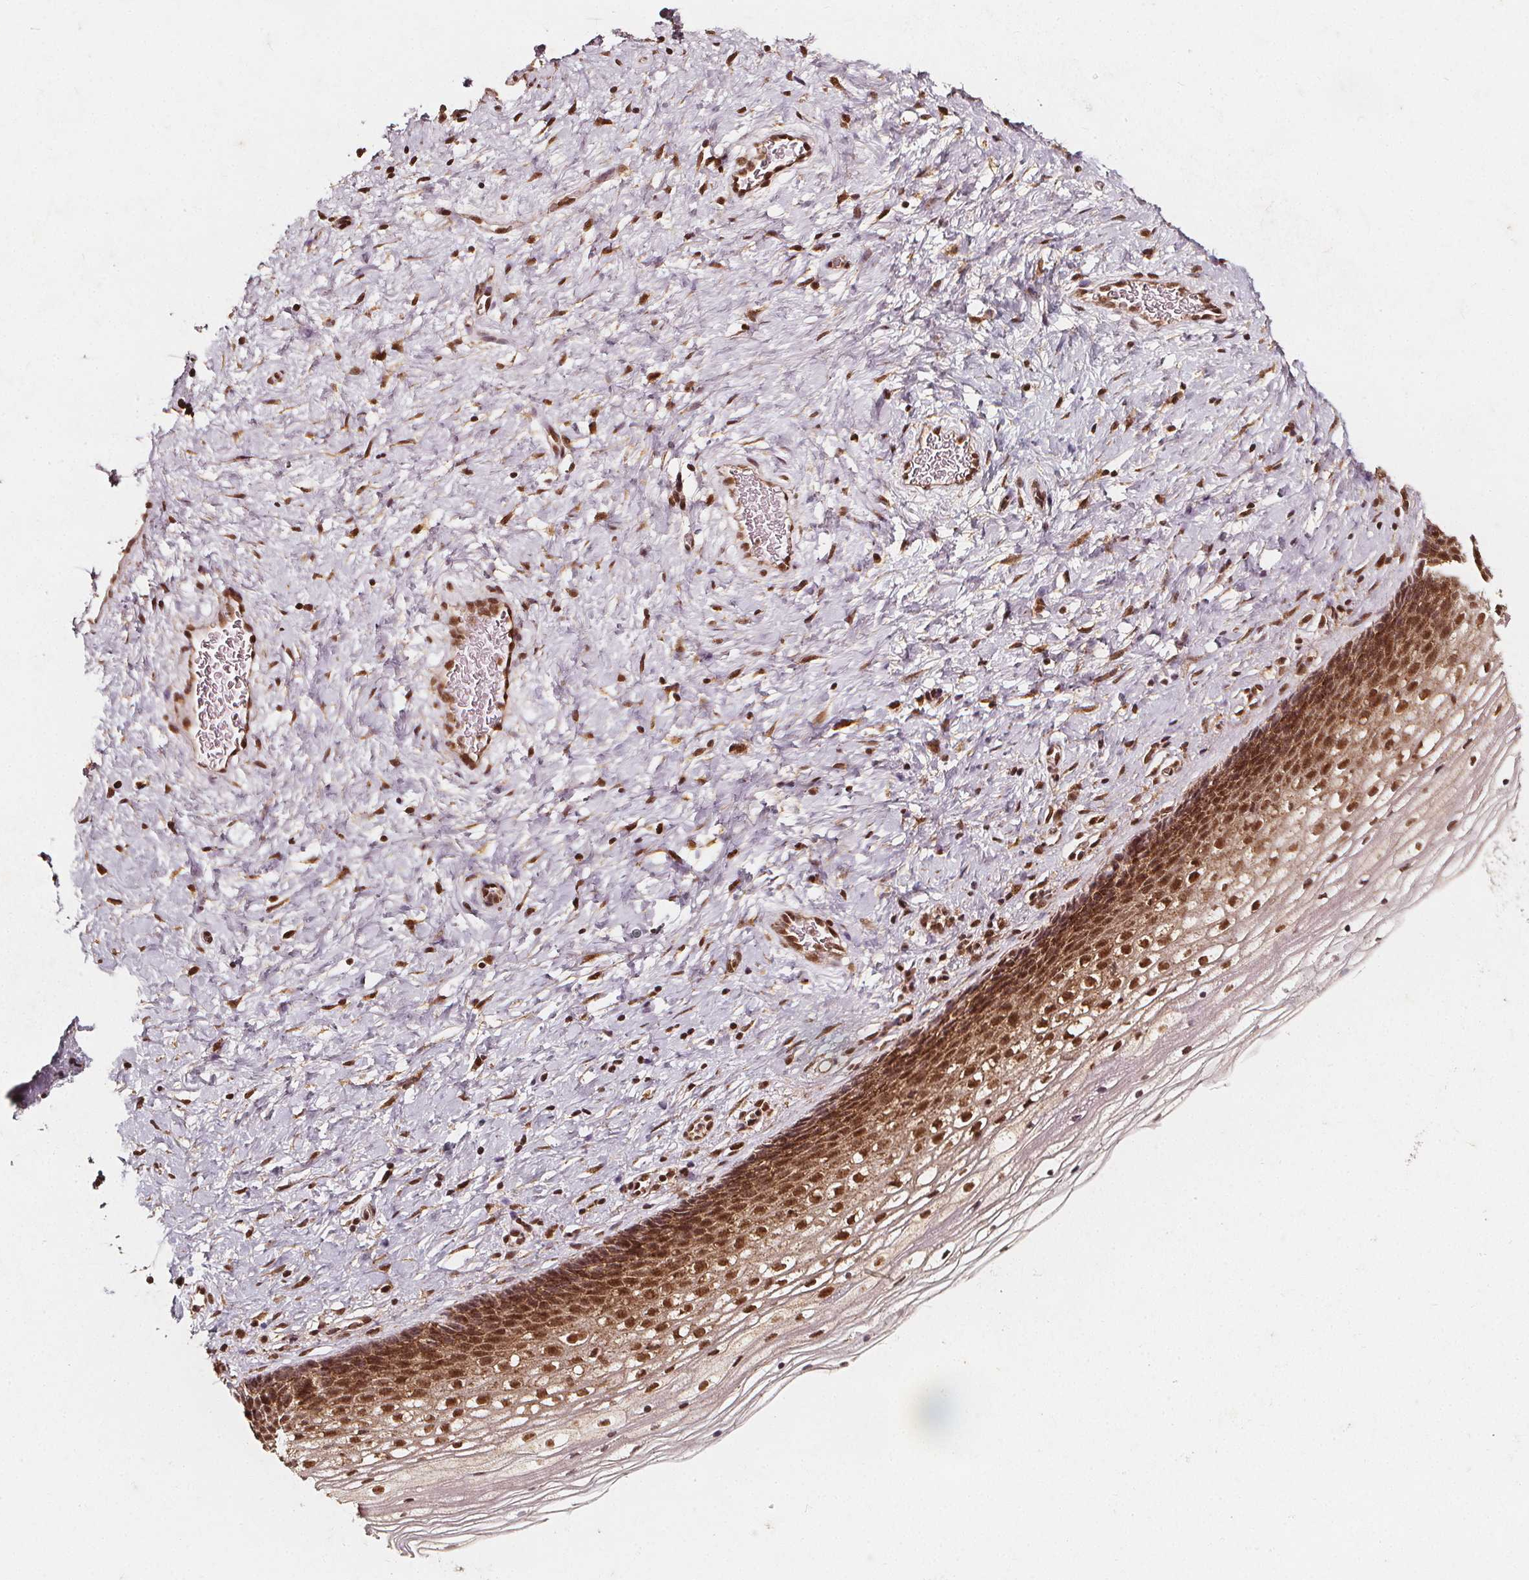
{"staining": {"intensity": "moderate", "quantity": ">75%", "location": "nuclear"}, "tissue": "cervix", "cell_type": "Glandular cells", "image_type": "normal", "snomed": [{"axis": "morphology", "description": "Normal tissue, NOS"}, {"axis": "topography", "description": "Cervix"}], "caption": "This micrograph shows immunohistochemistry staining of normal human cervix, with medium moderate nuclear staining in about >75% of glandular cells.", "gene": "SMN1", "patient": {"sex": "female", "age": 34}}